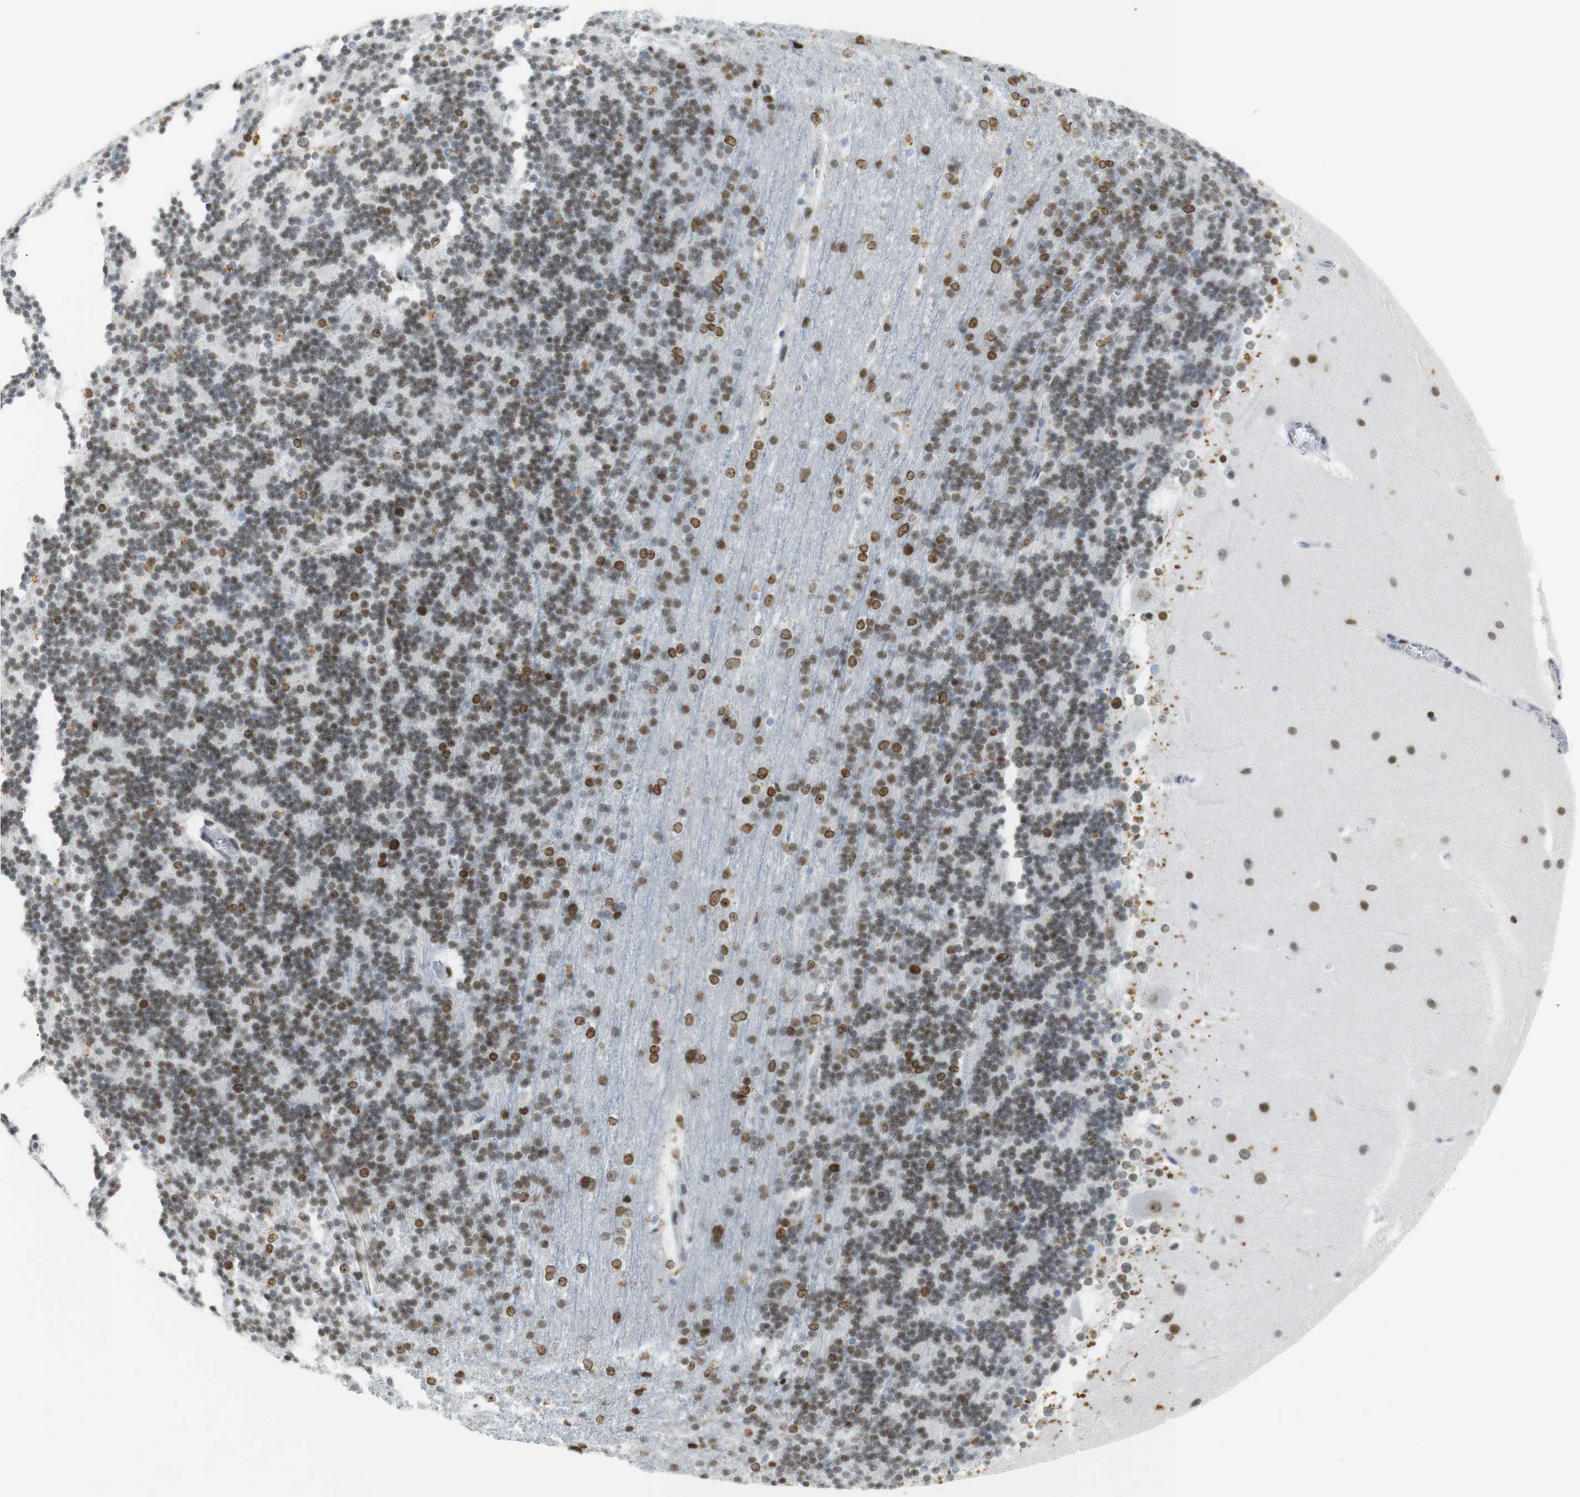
{"staining": {"intensity": "moderate", "quantity": ">75%", "location": "nuclear"}, "tissue": "cerebellum", "cell_type": "Cells in granular layer", "image_type": "normal", "snomed": [{"axis": "morphology", "description": "Normal tissue, NOS"}, {"axis": "topography", "description": "Cerebellum"}], "caption": "The immunohistochemical stain labels moderate nuclear positivity in cells in granular layer of normal cerebellum. The protein is shown in brown color, while the nuclei are stained blue.", "gene": "BMI1", "patient": {"sex": "female", "age": 19}}